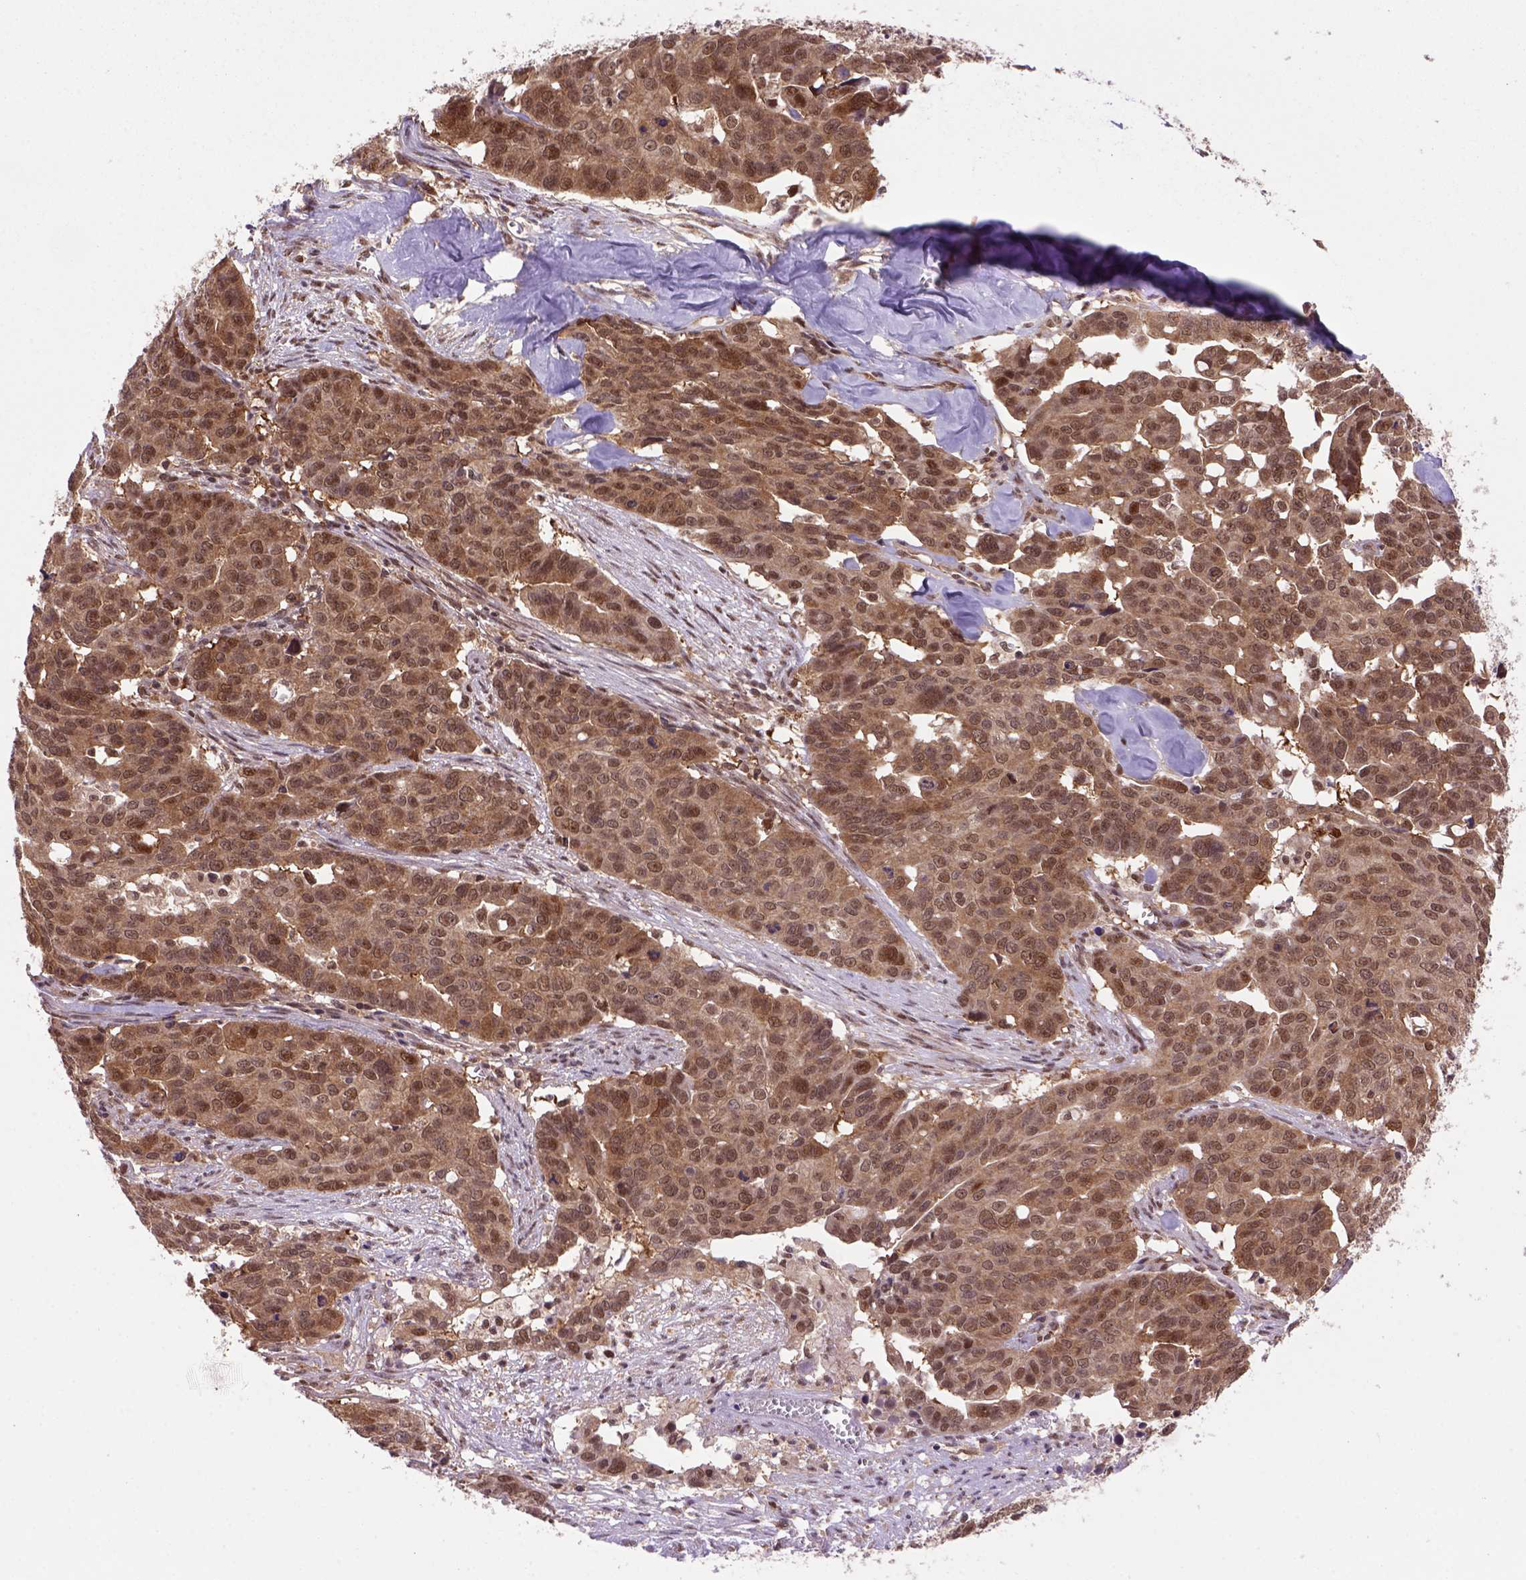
{"staining": {"intensity": "strong", "quantity": ">75%", "location": "cytoplasmic/membranous,nuclear"}, "tissue": "ovarian cancer", "cell_type": "Tumor cells", "image_type": "cancer", "snomed": [{"axis": "morphology", "description": "Carcinoma, endometroid"}, {"axis": "topography", "description": "Ovary"}], "caption": "Strong cytoplasmic/membranous and nuclear staining is seen in about >75% of tumor cells in ovarian cancer. (Brightfield microscopy of DAB IHC at high magnification).", "gene": "PSMC2", "patient": {"sex": "female", "age": 78}}